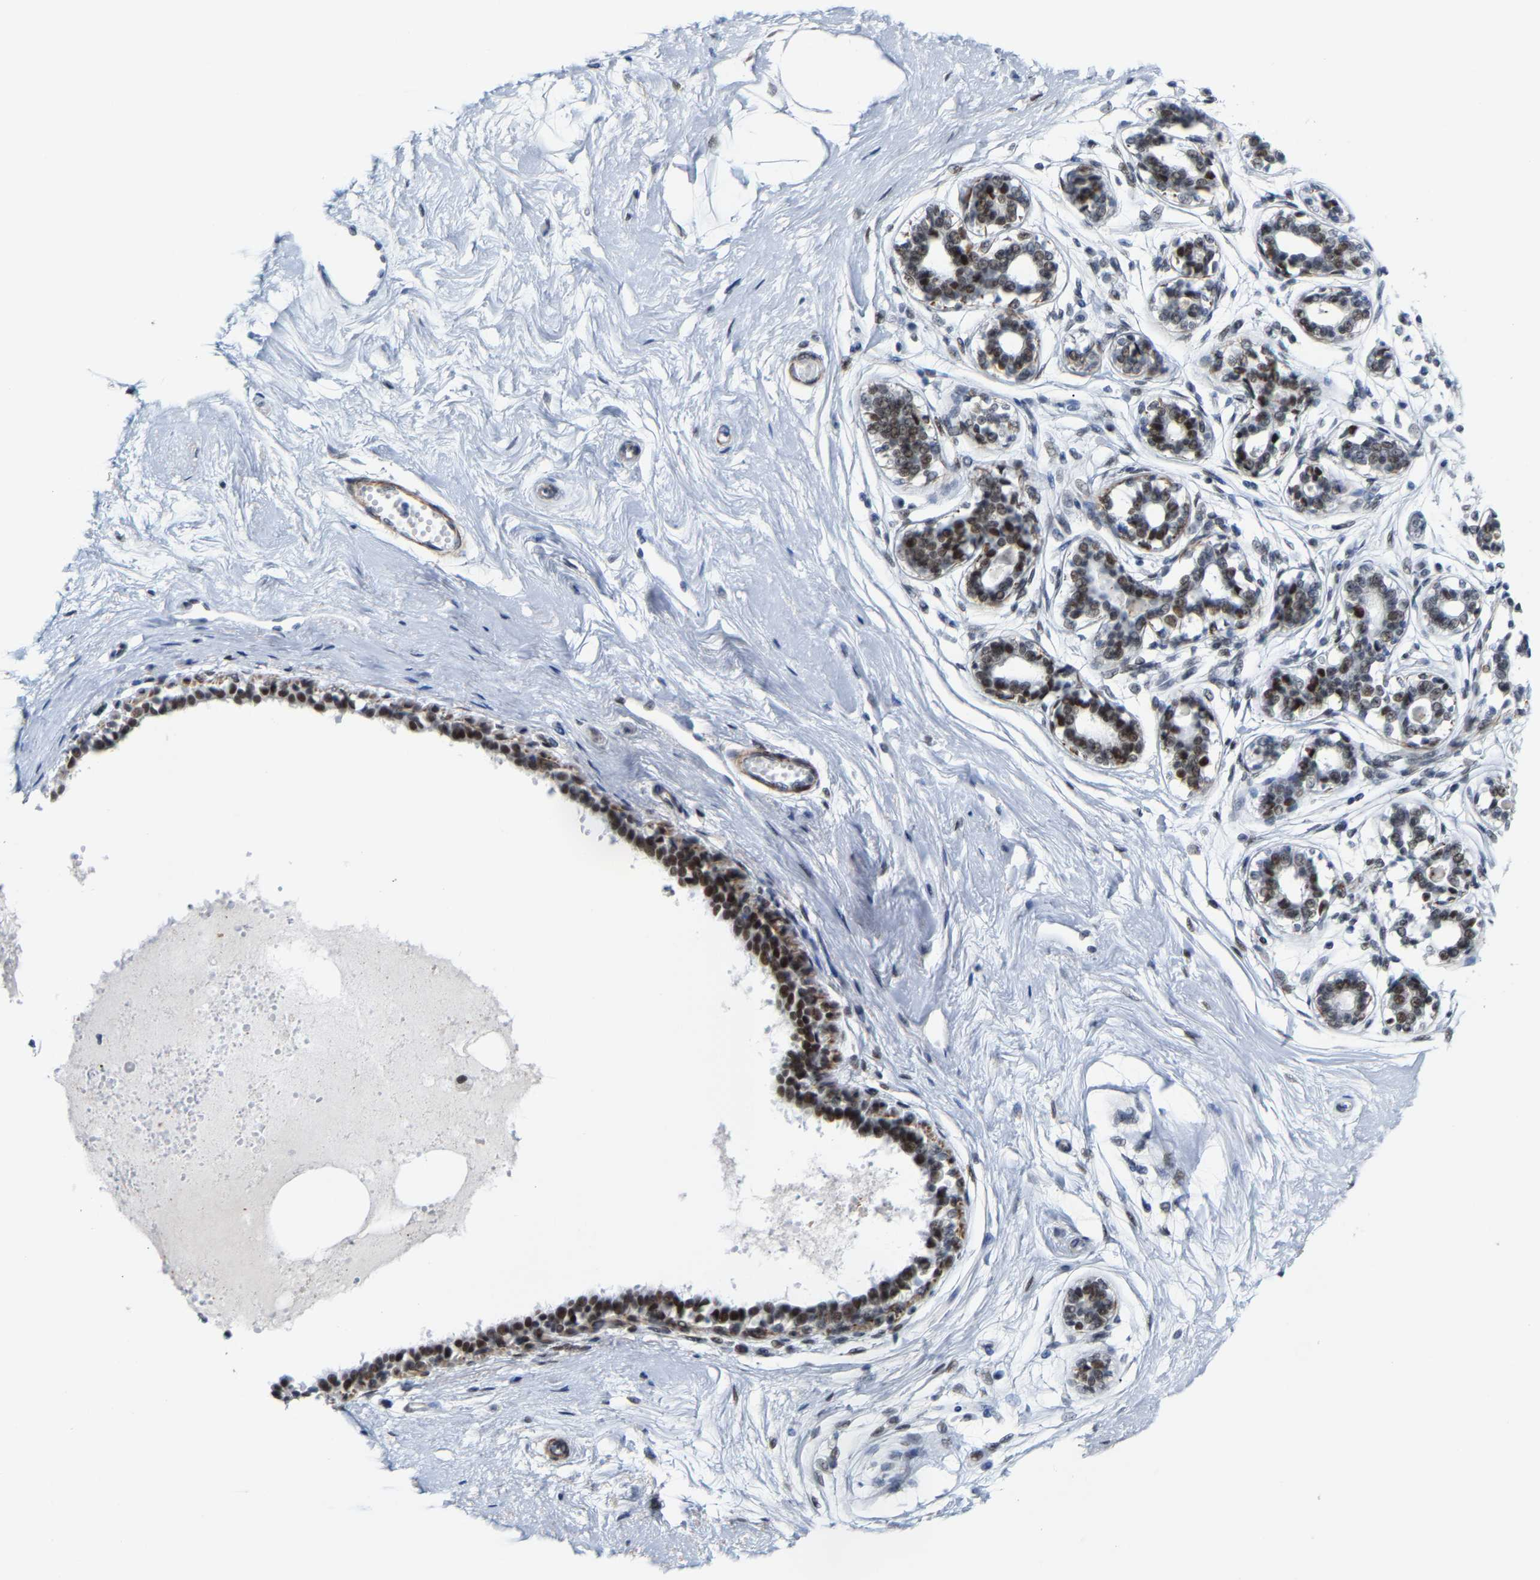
{"staining": {"intensity": "negative", "quantity": "none", "location": "none"}, "tissue": "breast", "cell_type": "Adipocytes", "image_type": "normal", "snomed": [{"axis": "morphology", "description": "Normal tissue, NOS"}, {"axis": "topography", "description": "Breast"}], "caption": "Immunohistochemistry micrograph of normal human breast stained for a protein (brown), which exhibits no positivity in adipocytes.", "gene": "FAM180A", "patient": {"sex": "female", "age": 45}}